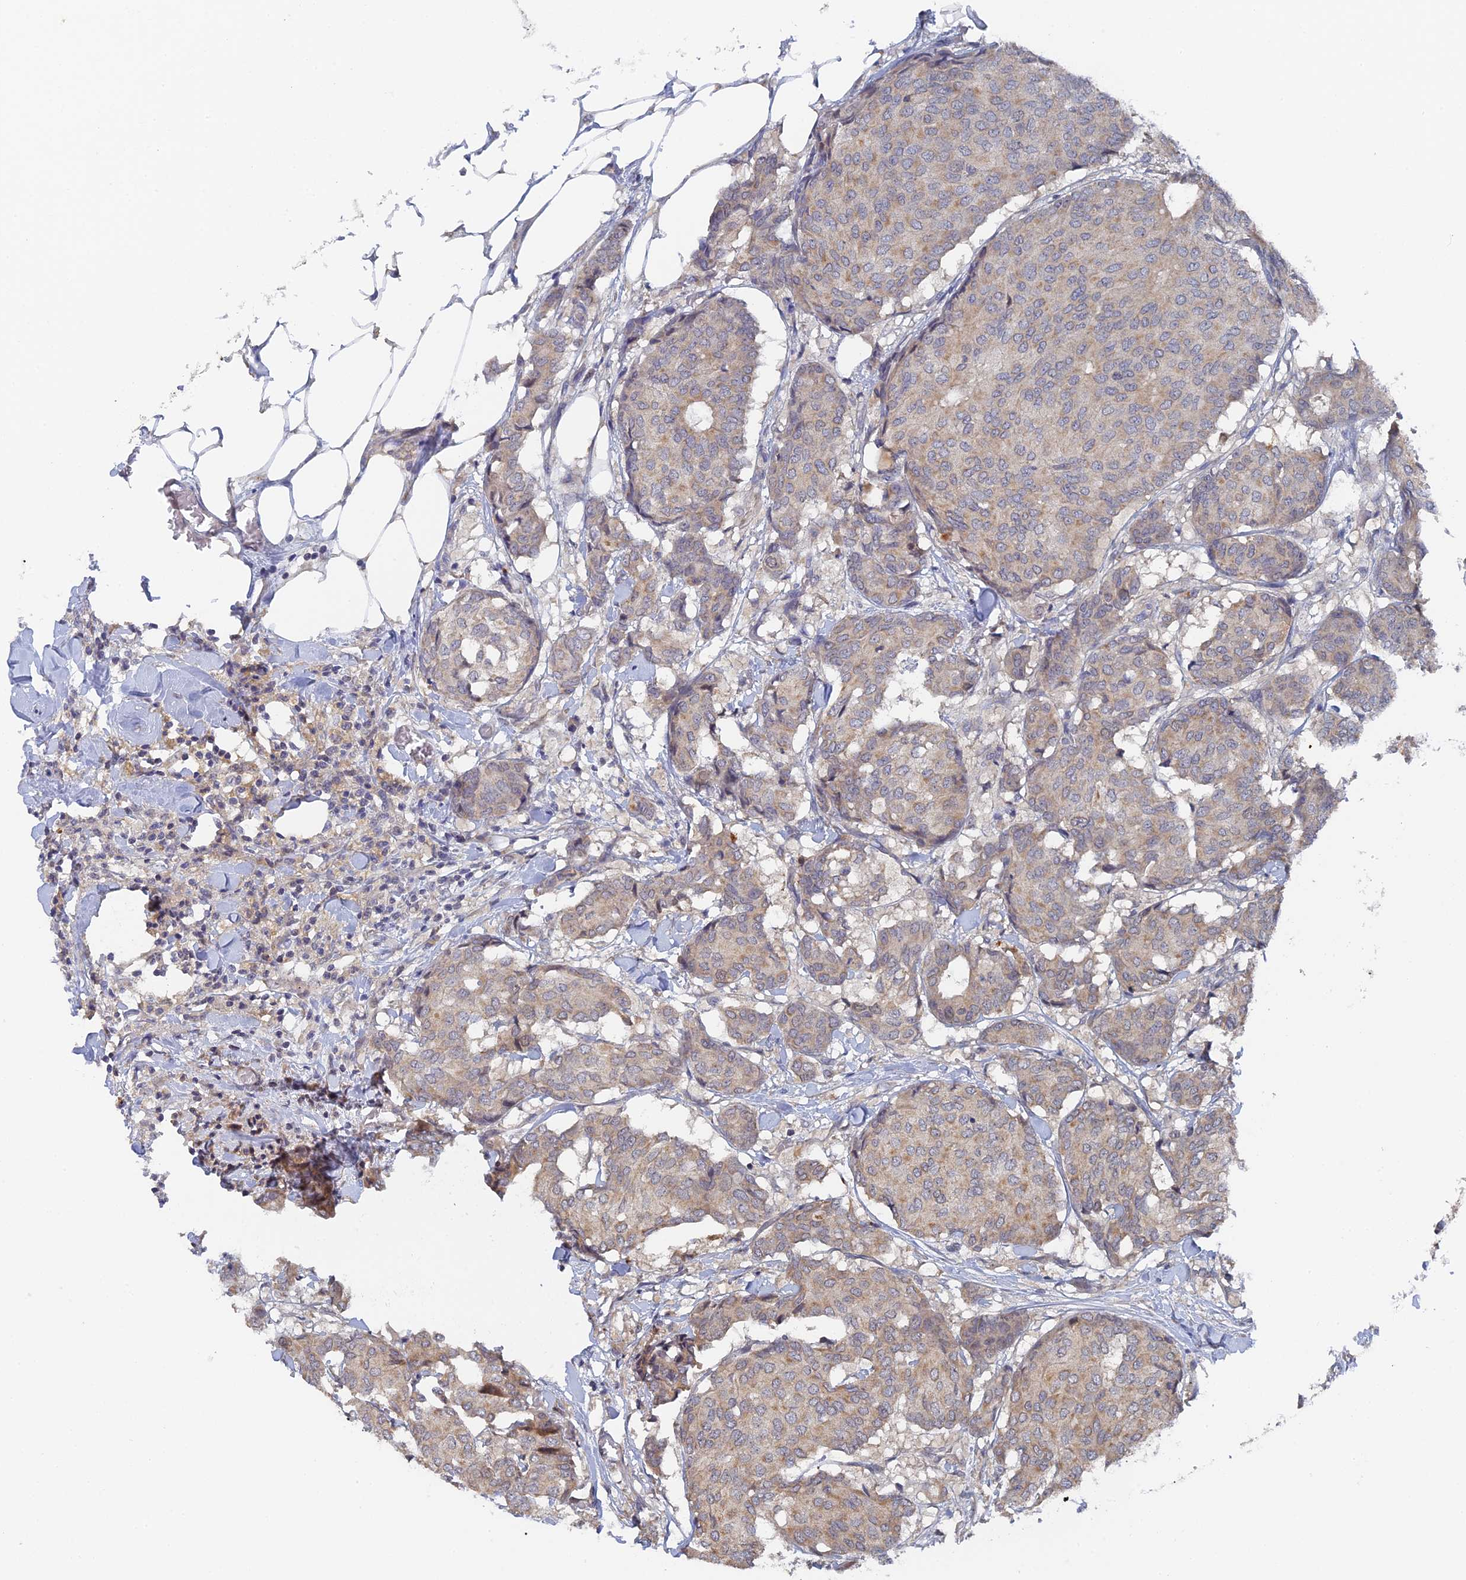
{"staining": {"intensity": "weak", "quantity": "<25%", "location": "cytoplasmic/membranous"}, "tissue": "breast cancer", "cell_type": "Tumor cells", "image_type": "cancer", "snomed": [{"axis": "morphology", "description": "Duct carcinoma"}, {"axis": "topography", "description": "Breast"}], "caption": "Tumor cells are negative for protein expression in human breast invasive ductal carcinoma.", "gene": "MIGA2", "patient": {"sex": "female", "age": 75}}